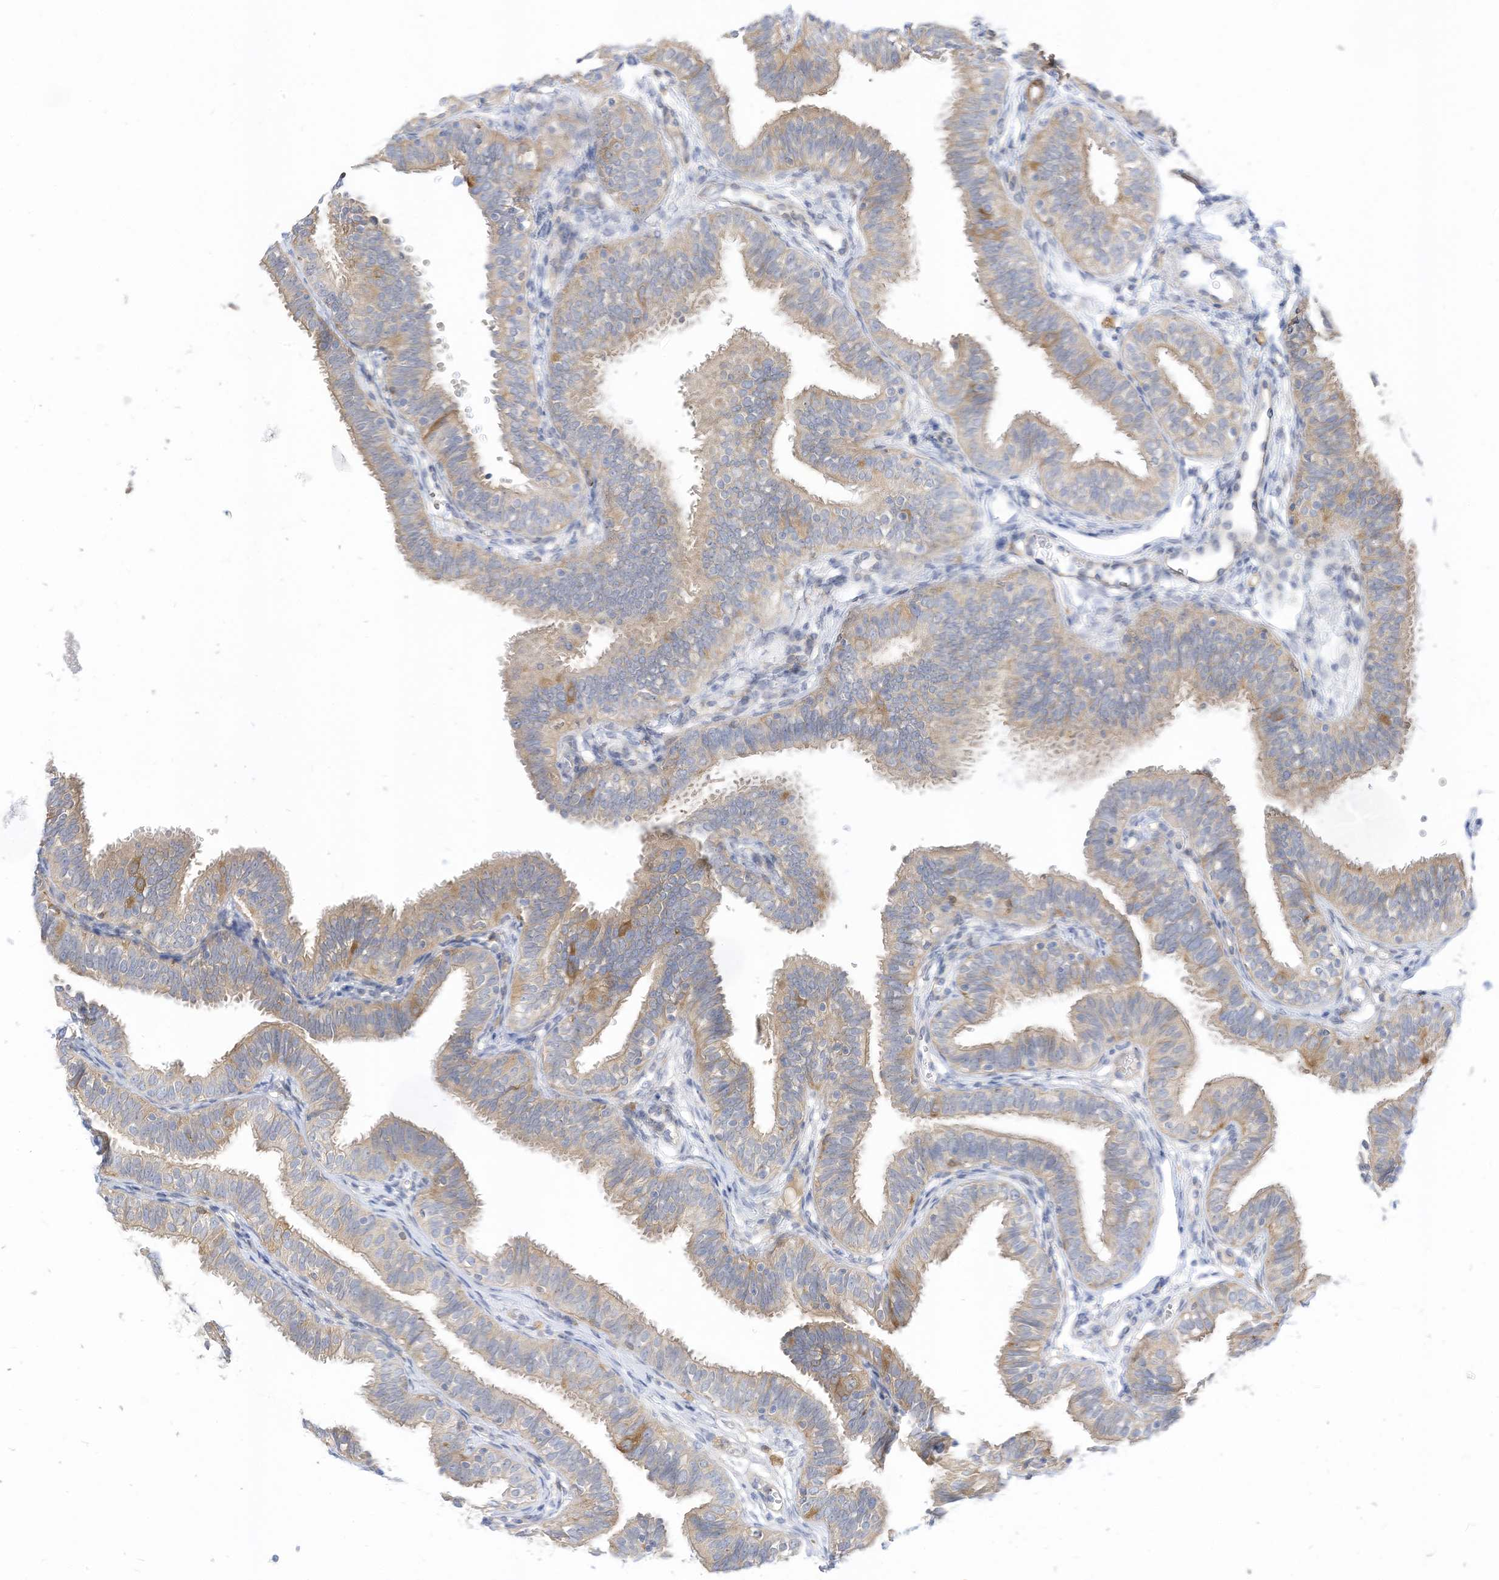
{"staining": {"intensity": "weak", "quantity": "25%-75%", "location": "cytoplasmic/membranous"}, "tissue": "fallopian tube", "cell_type": "Glandular cells", "image_type": "normal", "snomed": [{"axis": "morphology", "description": "Normal tissue, NOS"}, {"axis": "topography", "description": "Fallopian tube"}], "caption": "This histopathology image exhibits immunohistochemistry staining of normal human fallopian tube, with low weak cytoplasmic/membranous expression in approximately 25%-75% of glandular cells.", "gene": "ATP13A1", "patient": {"sex": "female", "age": 35}}